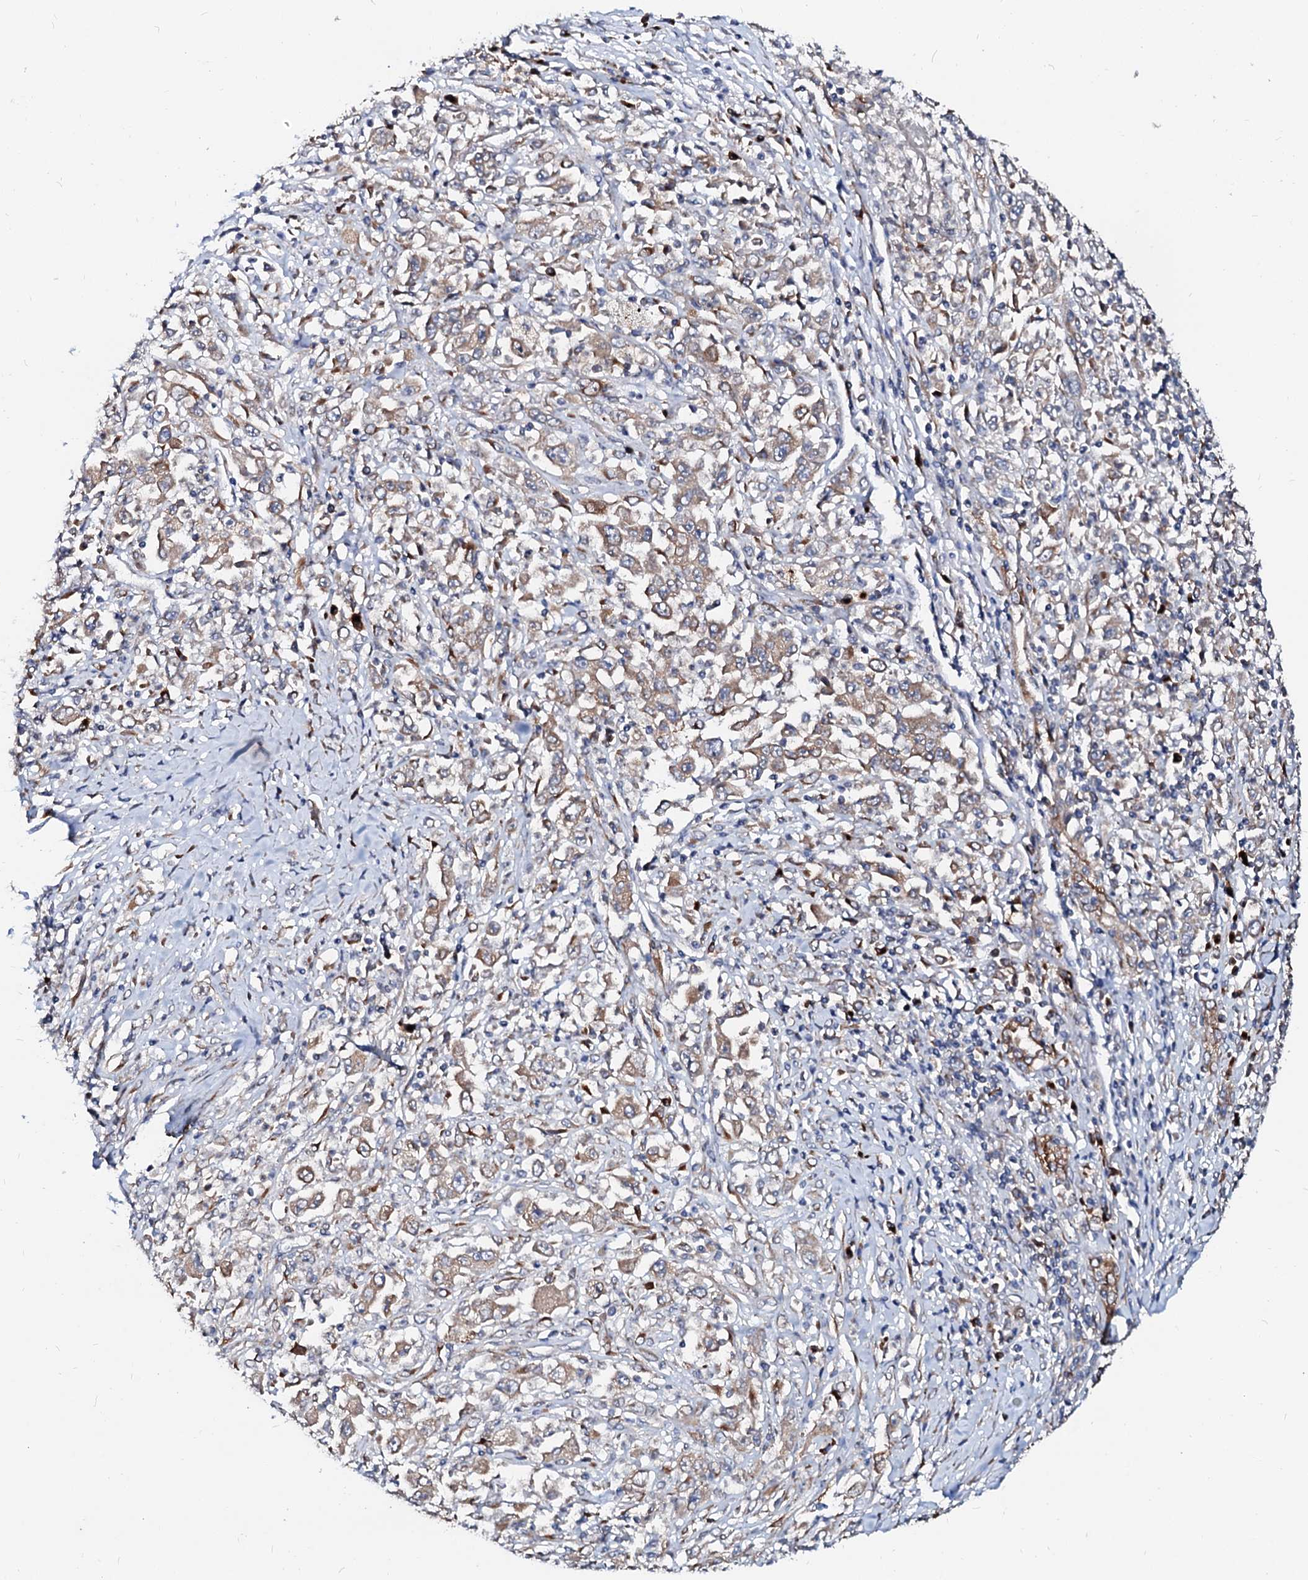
{"staining": {"intensity": "moderate", "quantity": "25%-75%", "location": "cytoplasmic/membranous"}, "tissue": "melanoma", "cell_type": "Tumor cells", "image_type": "cancer", "snomed": [{"axis": "morphology", "description": "Malignant melanoma, Metastatic site"}, {"axis": "topography", "description": "Skin"}], "caption": "Brown immunohistochemical staining in malignant melanoma (metastatic site) shows moderate cytoplasmic/membranous positivity in about 25%-75% of tumor cells. (Stains: DAB (3,3'-diaminobenzidine) in brown, nuclei in blue, Microscopy: brightfield microscopy at high magnification).", "gene": "LMAN1", "patient": {"sex": "female", "age": 56}}